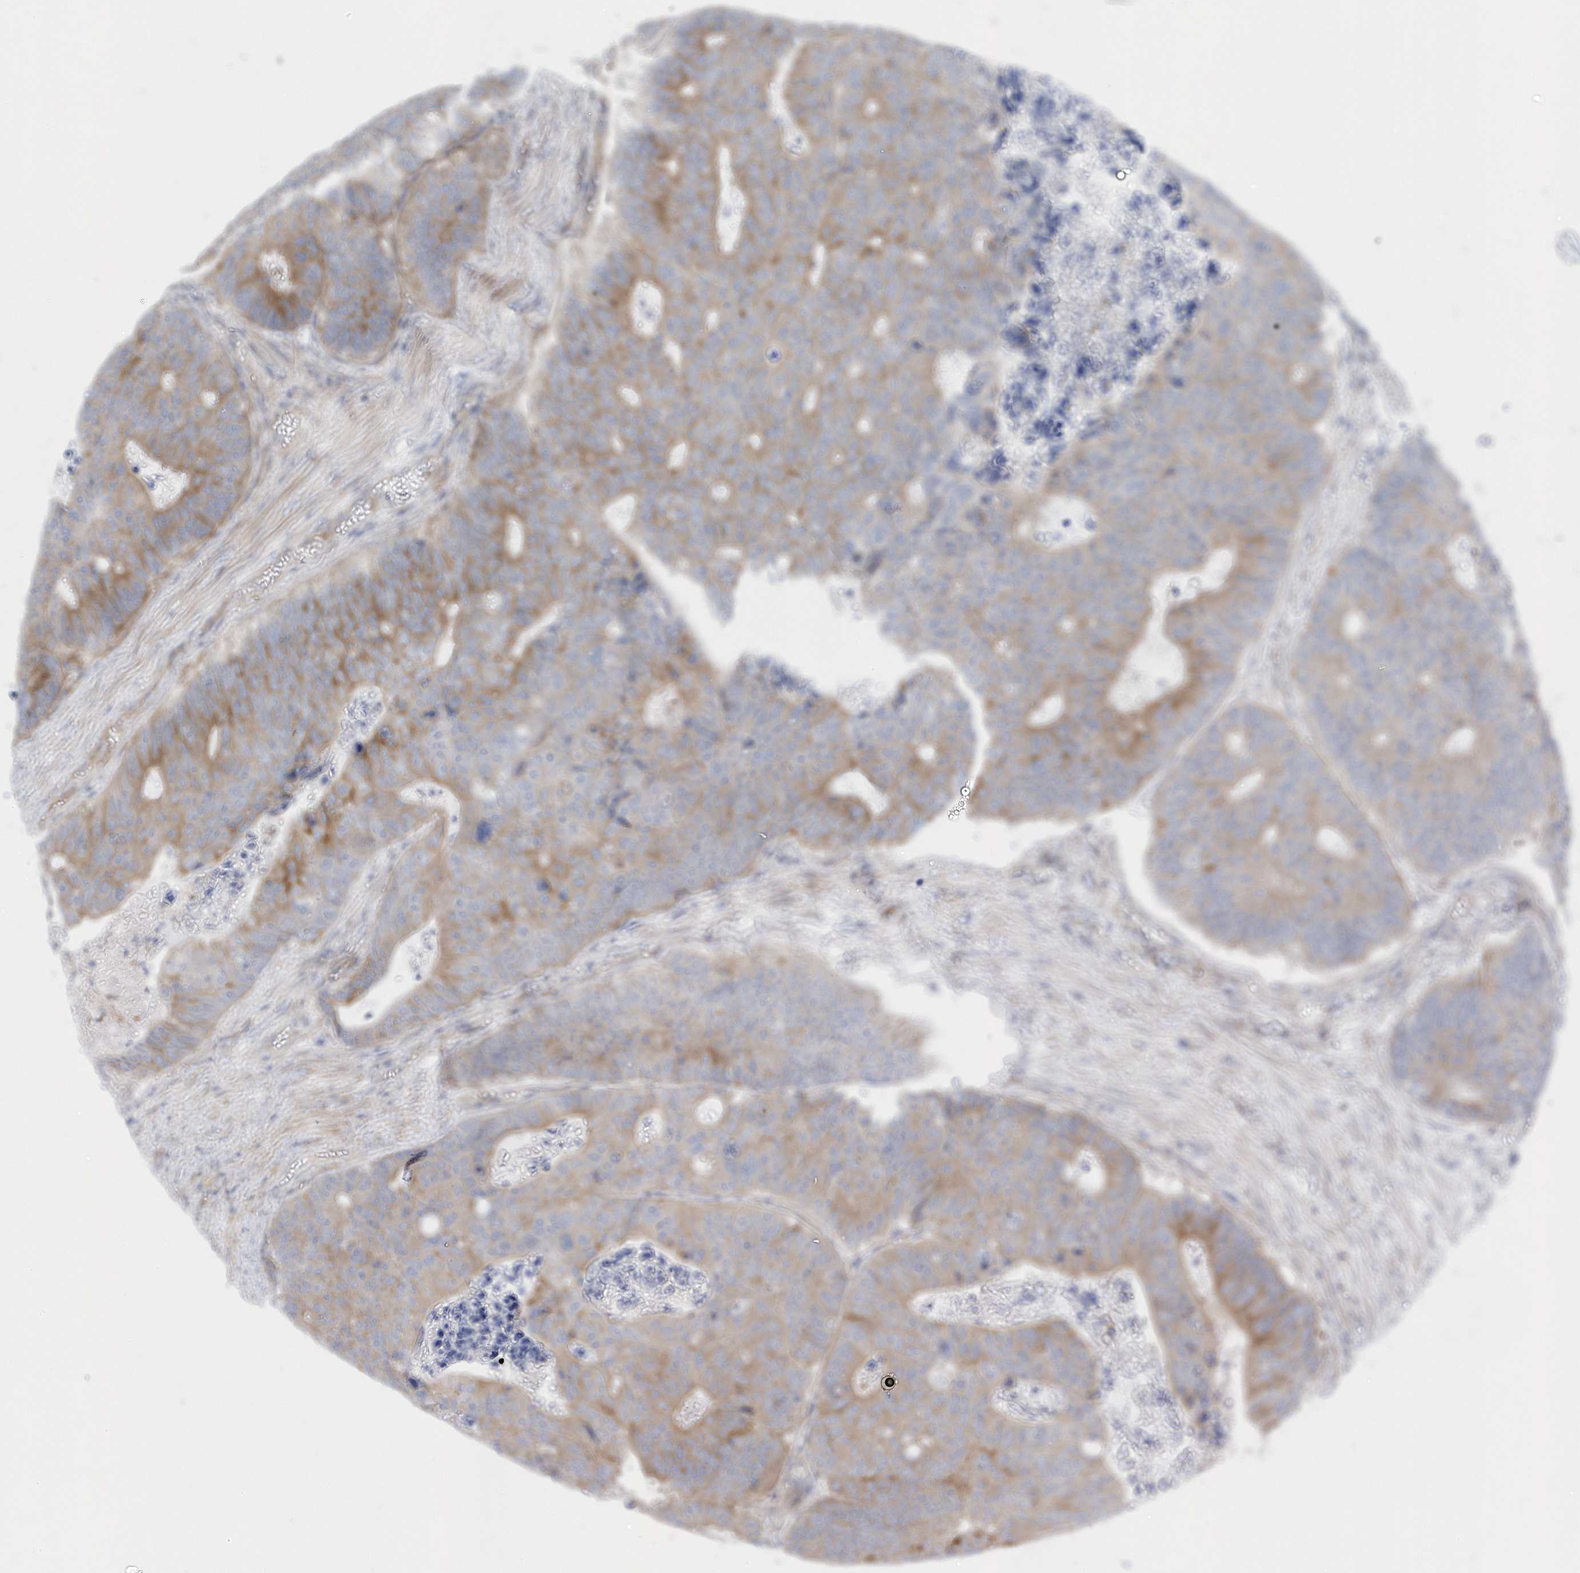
{"staining": {"intensity": "moderate", "quantity": ">75%", "location": "cytoplasmic/membranous"}, "tissue": "colorectal cancer", "cell_type": "Tumor cells", "image_type": "cancer", "snomed": [{"axis": "morphology", "description": "Adenocarcinoma, NOS"}, {"axis": "topography", "description": "Colon"}], "caption": "An image of colorectal adenocarcinoma stained for a protein reveals moderate cytoplasmic/membranous brown staining in tumor cells.", "gene": "ANAPC1", "patient": {"sex": "male", "age": 87}}